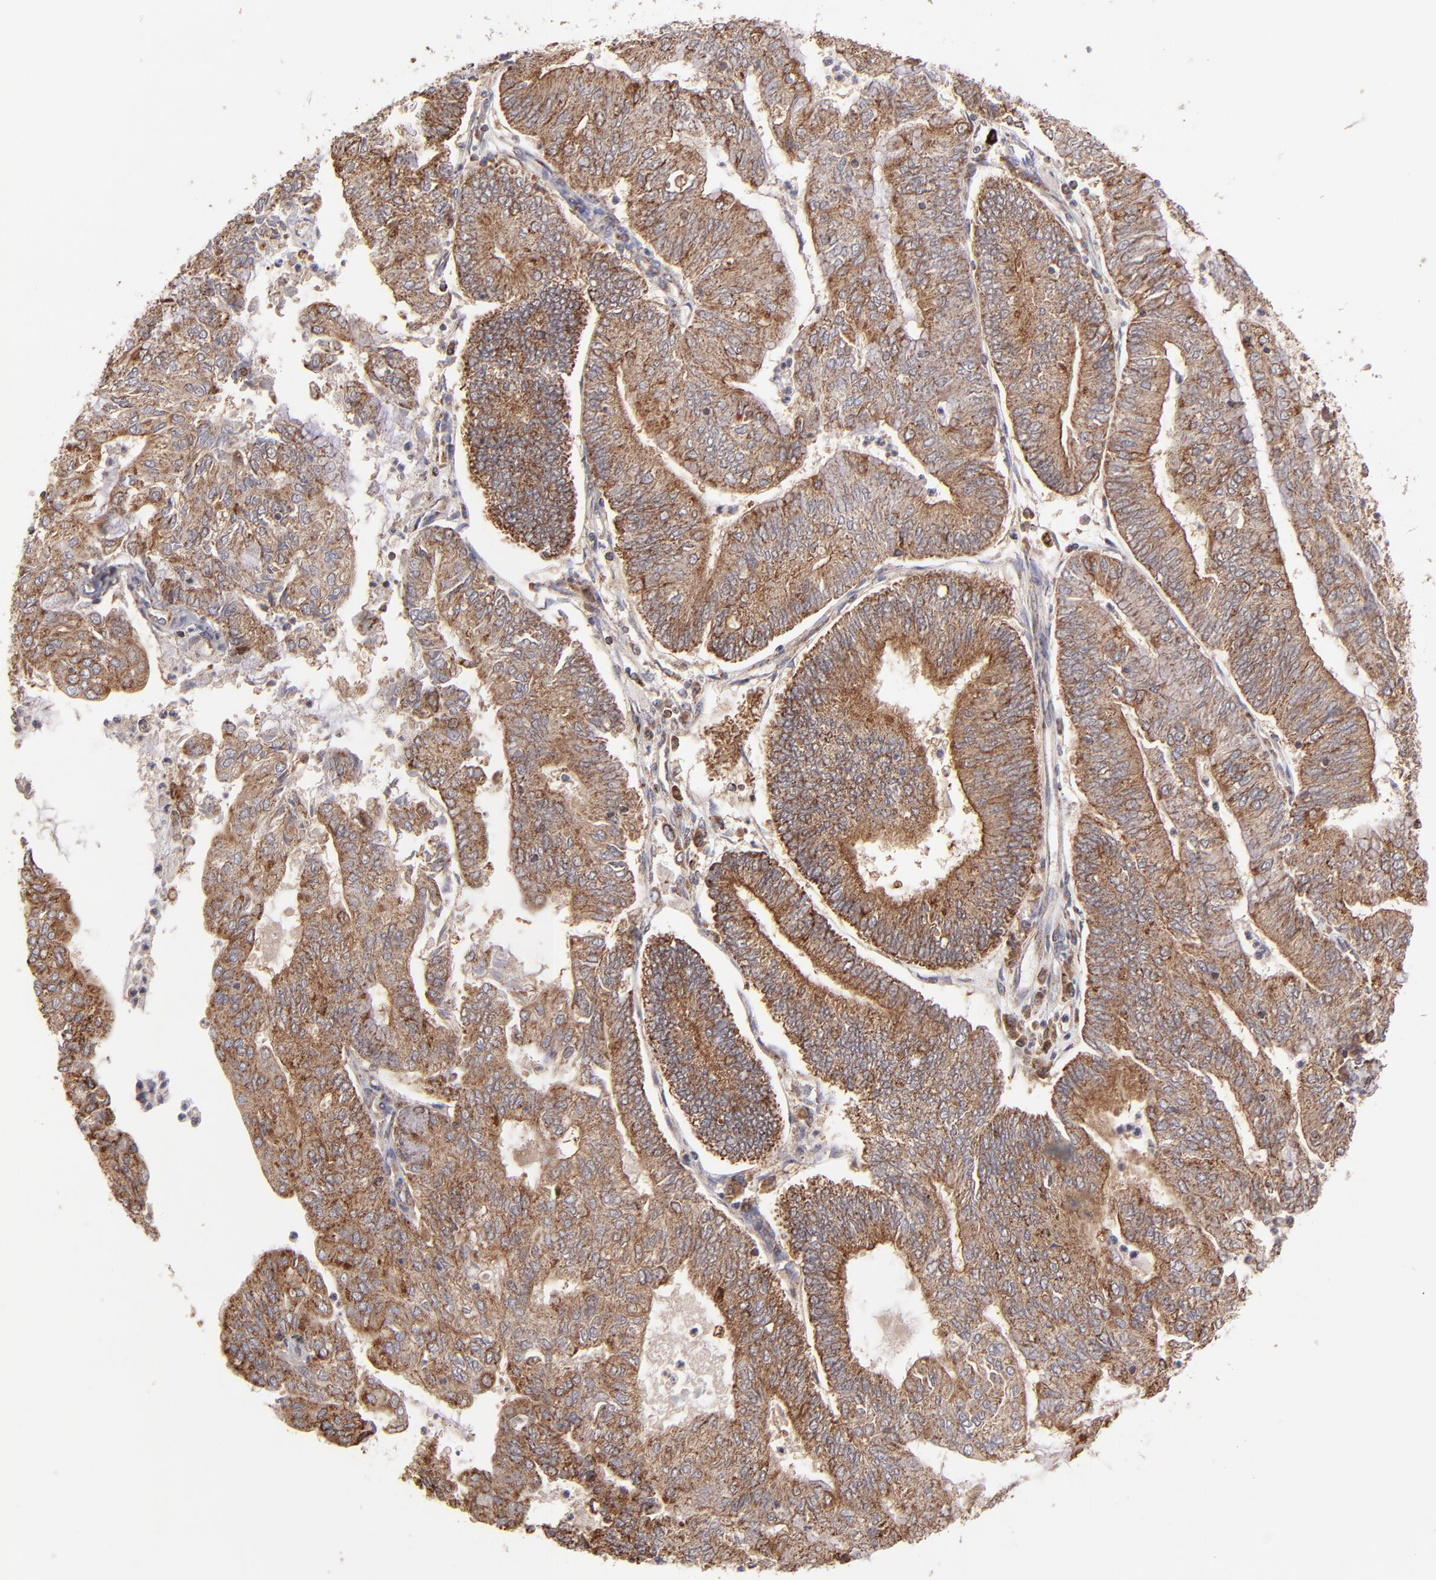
{"staining": {"intensity": "moderate", "quantity": ">75%", "location": "cytoplasmic/membranous"}, "tissue": "endometrial cancer", "cell_type": "Tumor cells", "image_type": "cancer", "snomed": [{"axis": "morphology", "description": "Adenocarcinoma, NOS"}, {"axis": "topography", "description": "Endometrium"}], "caption": "Immunohistochemistry (DAB) staining of human endometrial cancer displays moderate cytoplasmic/membranous protein expression in approximately >75% of tumor cells. (Brightfield microscopy of DAB IHC at high magnification).", "gene": "SLC15A1", "patient": {"sex": "female", "age": 59}}